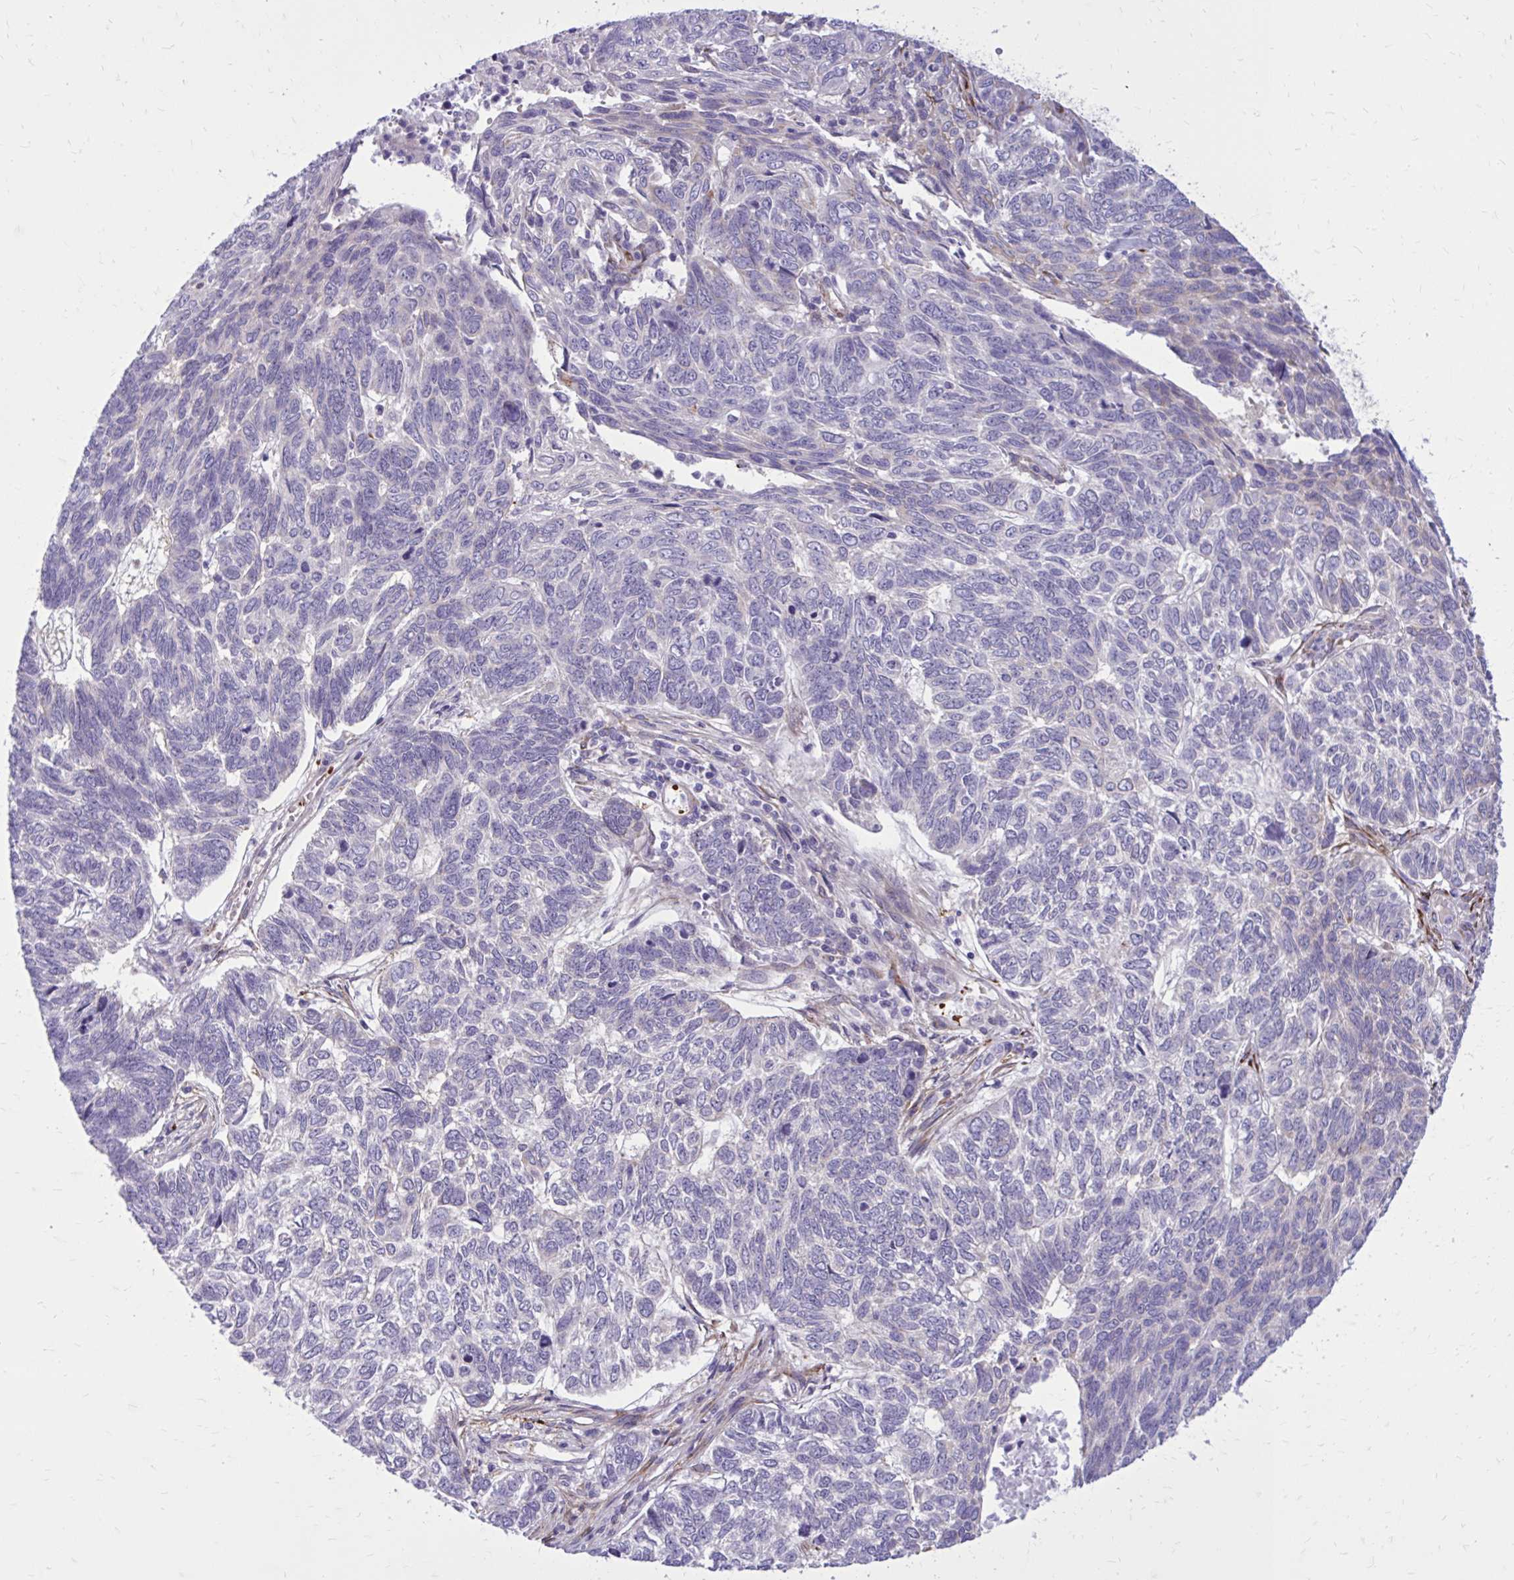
{"staining": {"intensity": "negative", "quantity": "none", "location": "none"}, "tissue": "skin cancer", "cell_type": "Tumor cells", "image_type": "cancer", "snomed": [{"axis": "morphology", "description": "Basal cell carcinoma"}, {"axis": "topography", "description": "Skin"}], "caption": "Basal cell carcinoma (skin) was stained to show a protein in brown. There is no significant positivity in tumor cells.", "gene": "BEND5", "patient": {"sex": "female", "age": 65}}